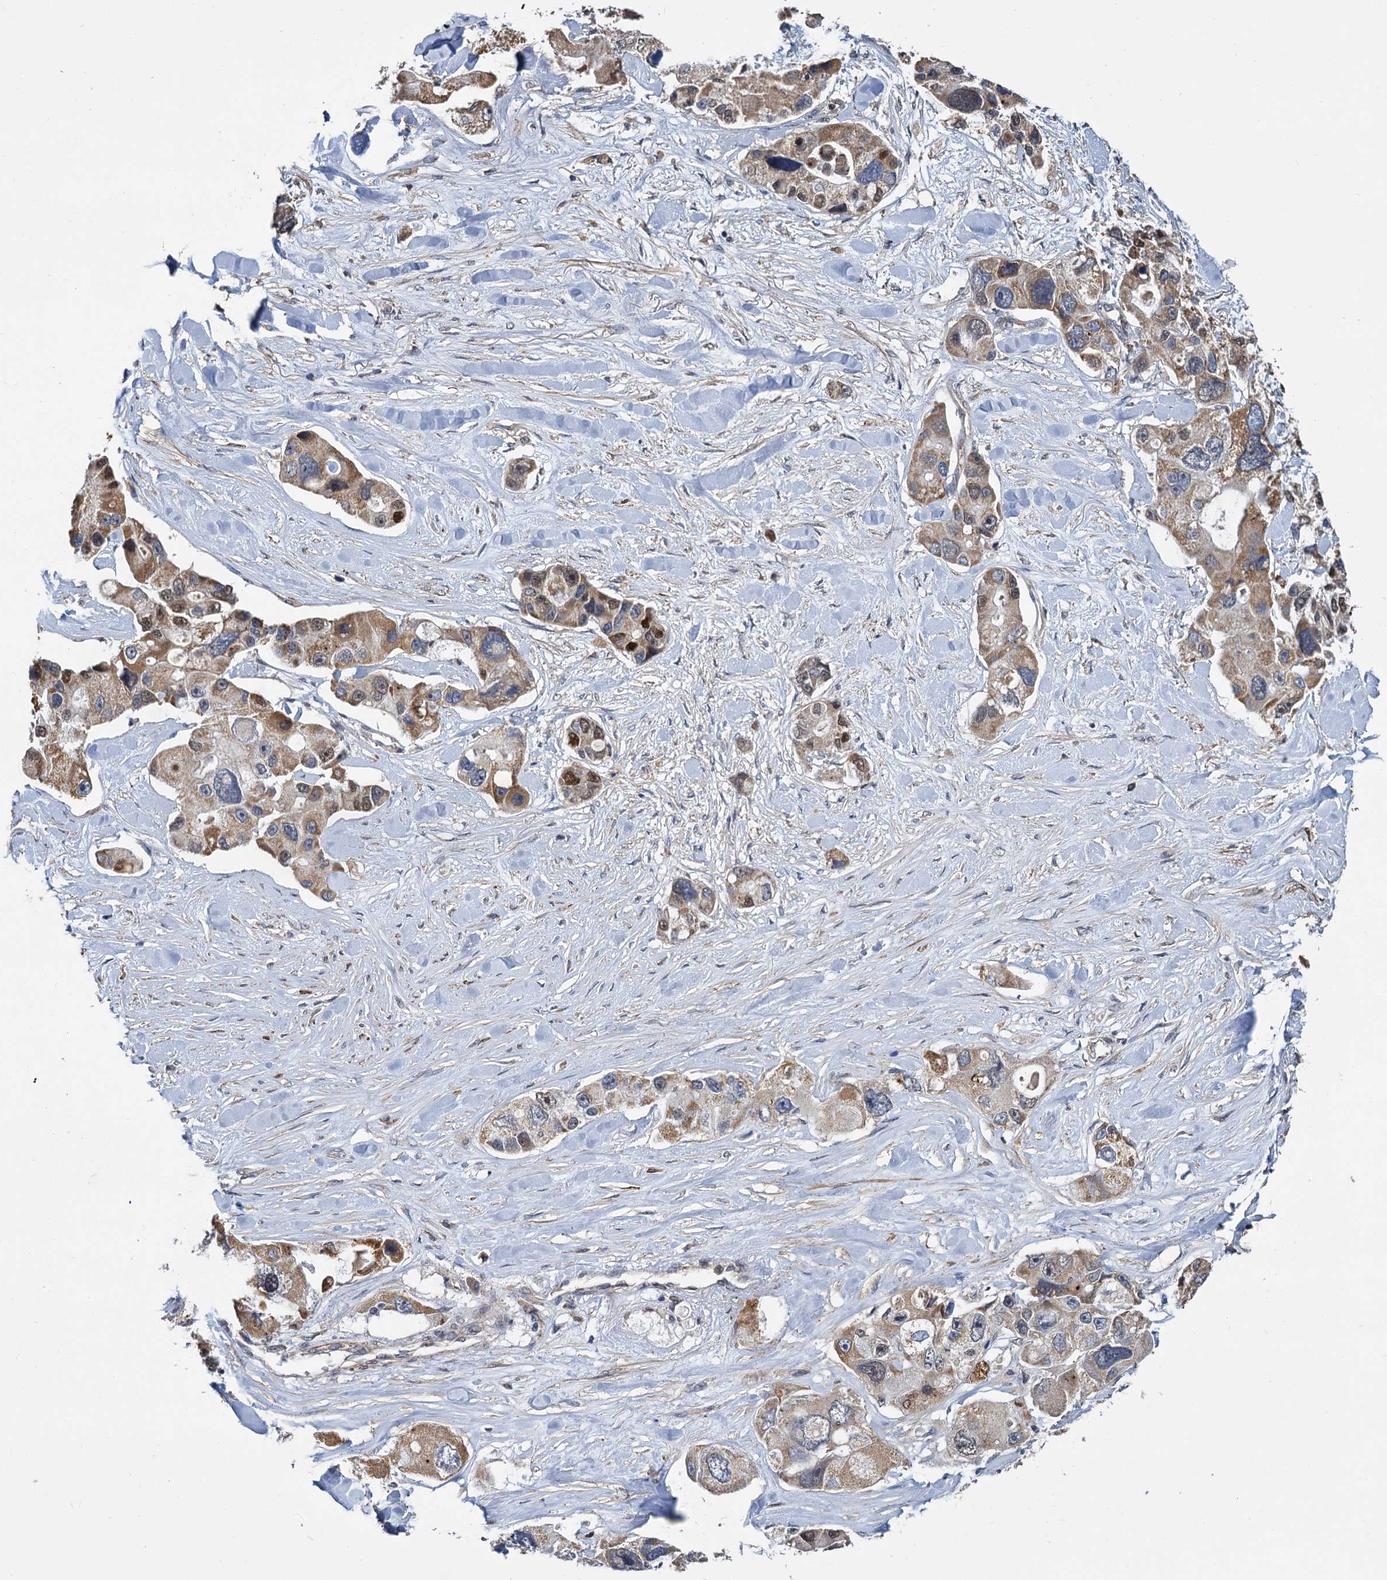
{"staining": {"intensity": "moderate", "quantity": ">75%", "location": "cytoplasmic/membranous,nuclear"}, "tissue": "lung cancer", "cell_type": "Tumor cells", "image_type": "cancer", "snomed": [{"axis": "morphology", "description": "Adenocarcinoma, NOS"}, {"axis": "topography", "description": "Lung"}], "caption": "Tumor cells demonstrate medium levels of moderate cytoplasmic/membranous and nuclear expression in about >75% of cells in lung cancer.", "gene": "ALKBH7", "patient": {"sex": "female", "age": 54}}